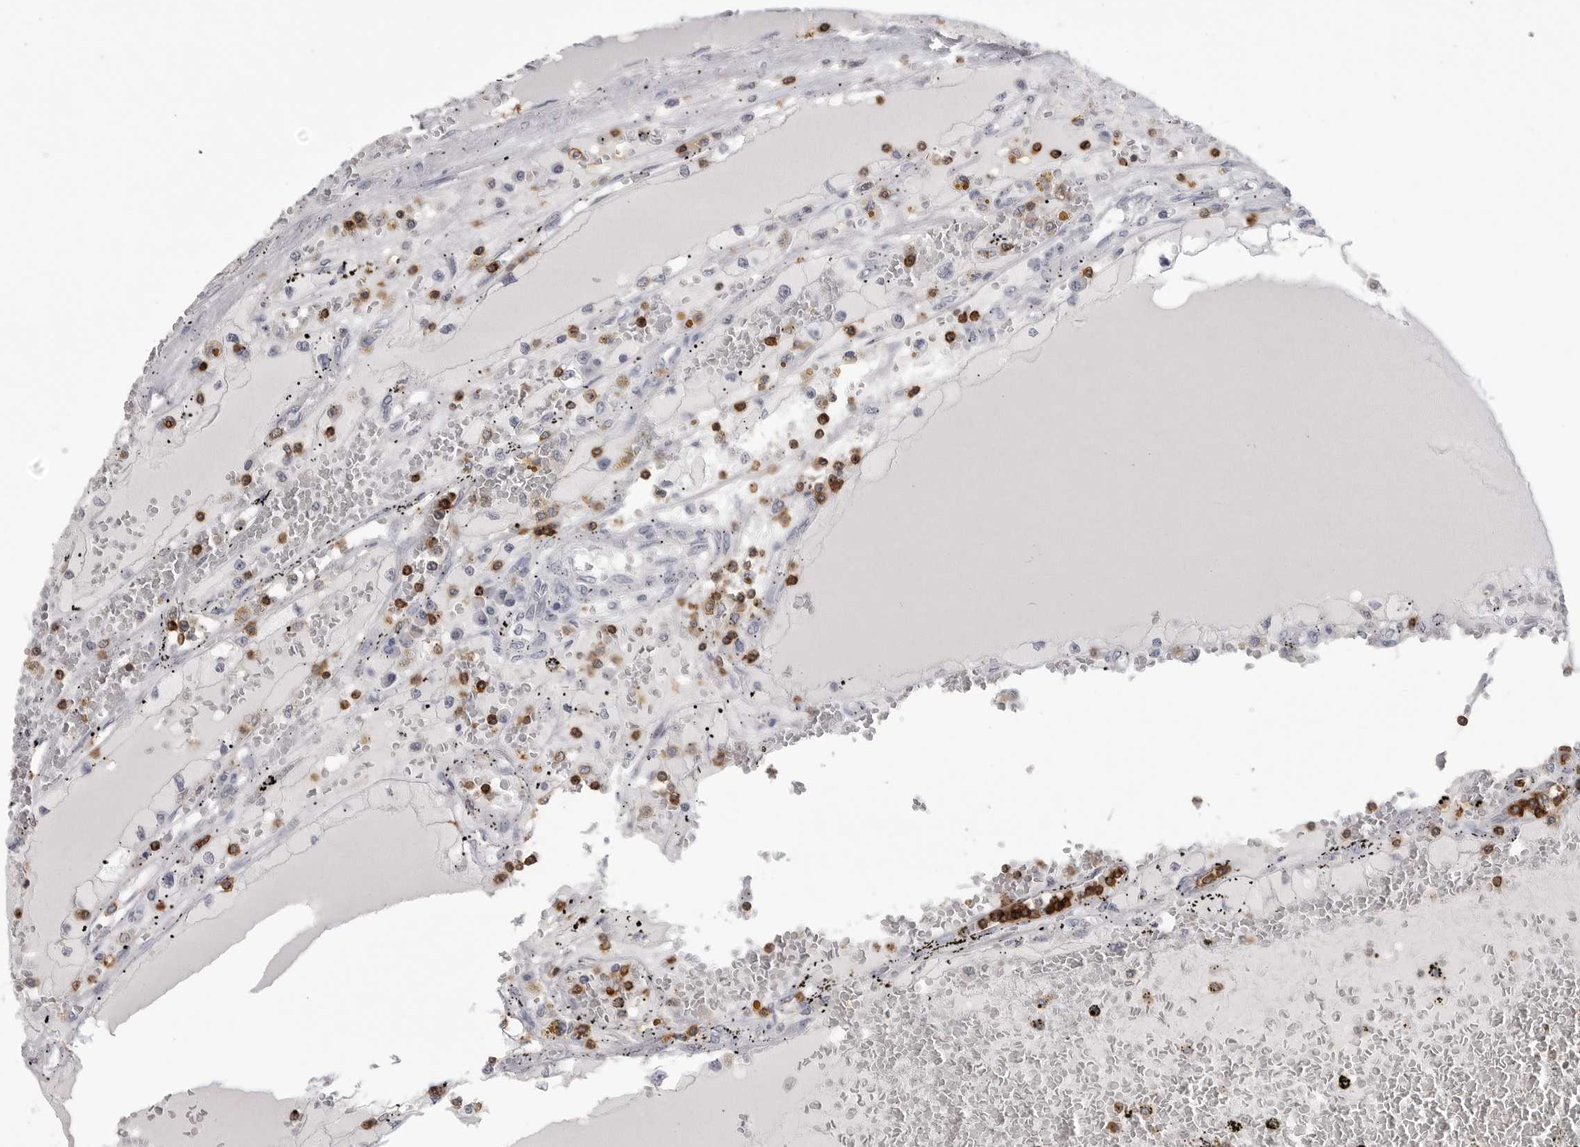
{"staining": {"intensity": "negative", "quantity": "none", "location": "none"}, "tissue": "renal cancer", "cell_type": "Tumor cells", "image_type": "cancer", "snomed": [{"axis": "morphology", "description": "Adenocarcinoma, NOS"}, {"axis": "topography", "description": "Kidney"}], "caption": "The histopathology image reveals no significant expression in tumor cells of renal adenocarcinoma. (Brightfield microscopy of DAB (3,3'-diaminobenzidine) immunohistochemistry at high magnification).", "gene": "ITGAL", "patient": {"sex": "male", "age": 56}}